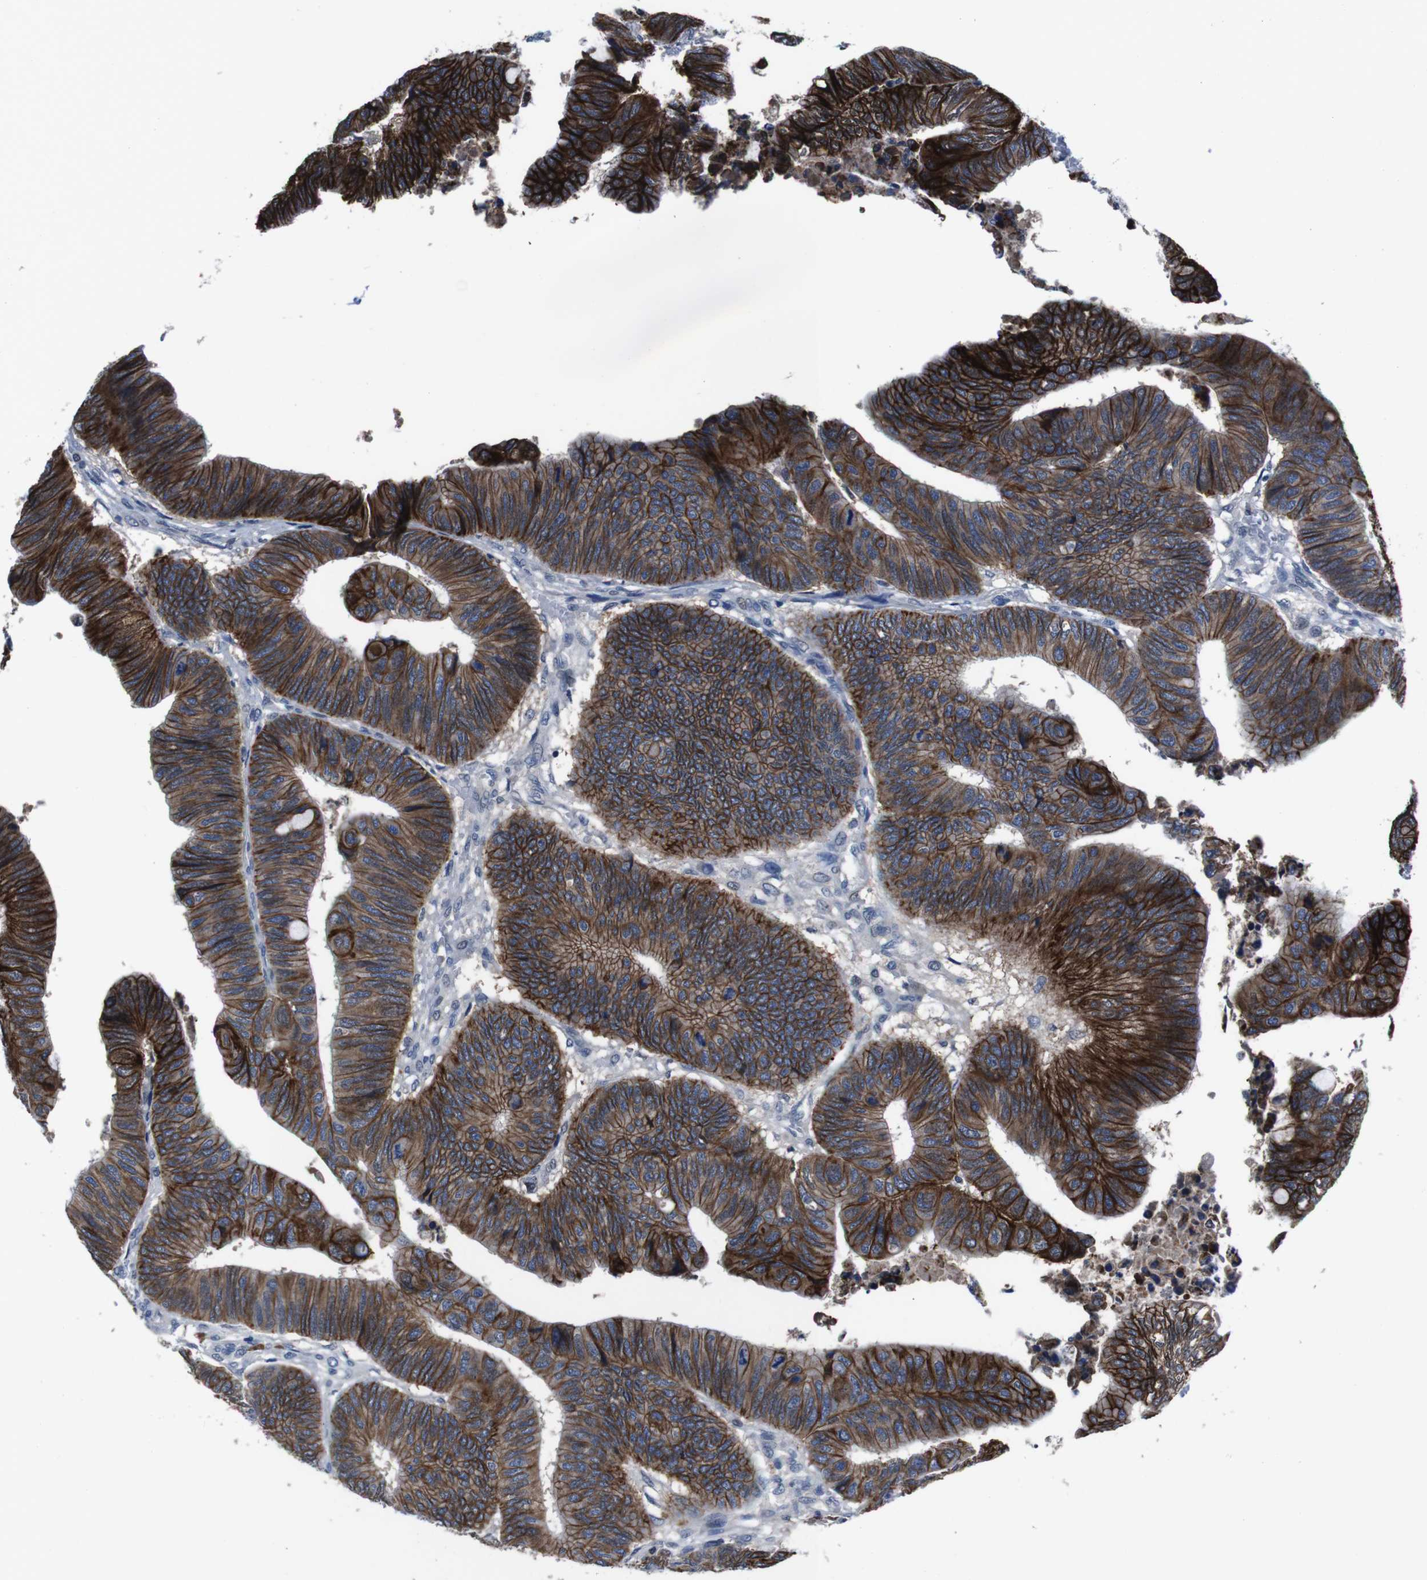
{"staining": {"intensity": "strong", "quantity": "25%-75%", "location": "cytoplasmic/membranous"}, "tissue": "colorectal cancer", "cell_type": "Tumor cells", "image_type": "cancer", "snomed": [{"axis": "morphology", "description": "Normal tissue, NOS"}, {"axis": "morphology", "description": "Adenocarcinoma, NOS"}, {"axis": "topography", "description": "Rectum"}, {"axis": "topography", "description": "Peripheral nerve tissue"}], "caption": "A photomicrograph of human colorectal cancer (adenocarcinoma) stained for a protein reveals strong cytoplasmic/membranous brown staining in tumor cells. The staining is performed using DAB (3,3'-diaminobenzidine) brown chromogen to label protein expression. The nuclei are counter-stained blue using hematoxylin.", "gene": "SEMA4B", "patient": {"sex": "male", "age": 92}}